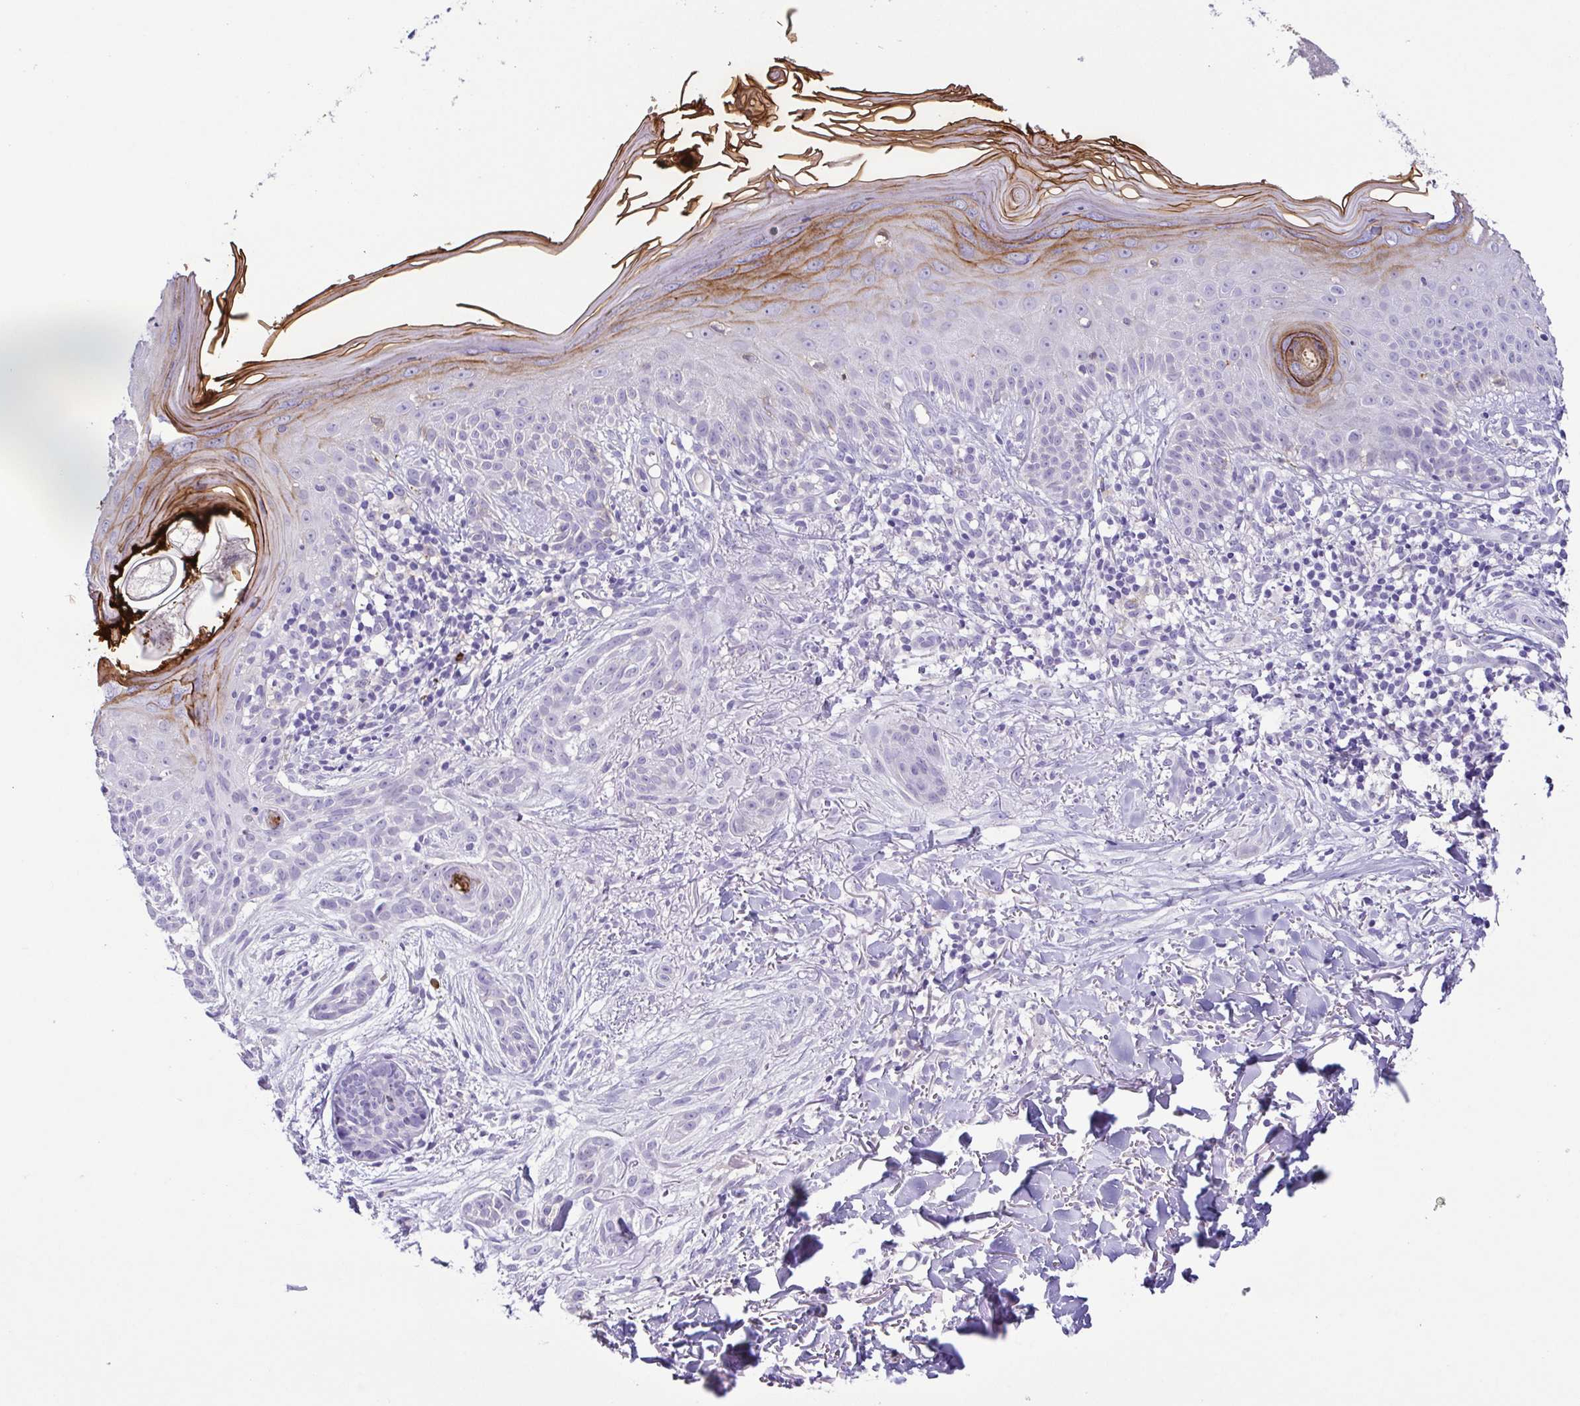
{"staining": {"intensity": "negative", "quantity": "none", "location": "none"}, "tissue": "skin cancer", "cell_type": "Tumor cells", "image_type": "cancer", "snomed": [{"axis": "morphology", "description": "Basal cell carcinoma"}, {"axis": "morphology", "description": "BCC, high aggressive"}, {"axis": "topography", "description": "Skin"}], "caption": "High power microscopy photomicrograph of an immunohistochemistry histopathology image of skin cancer (bcc,  high aggressive), revealing no significant positivity in tumor cells.", "gene": "TERT", "patient": {"sex": "male", "age": 64}}